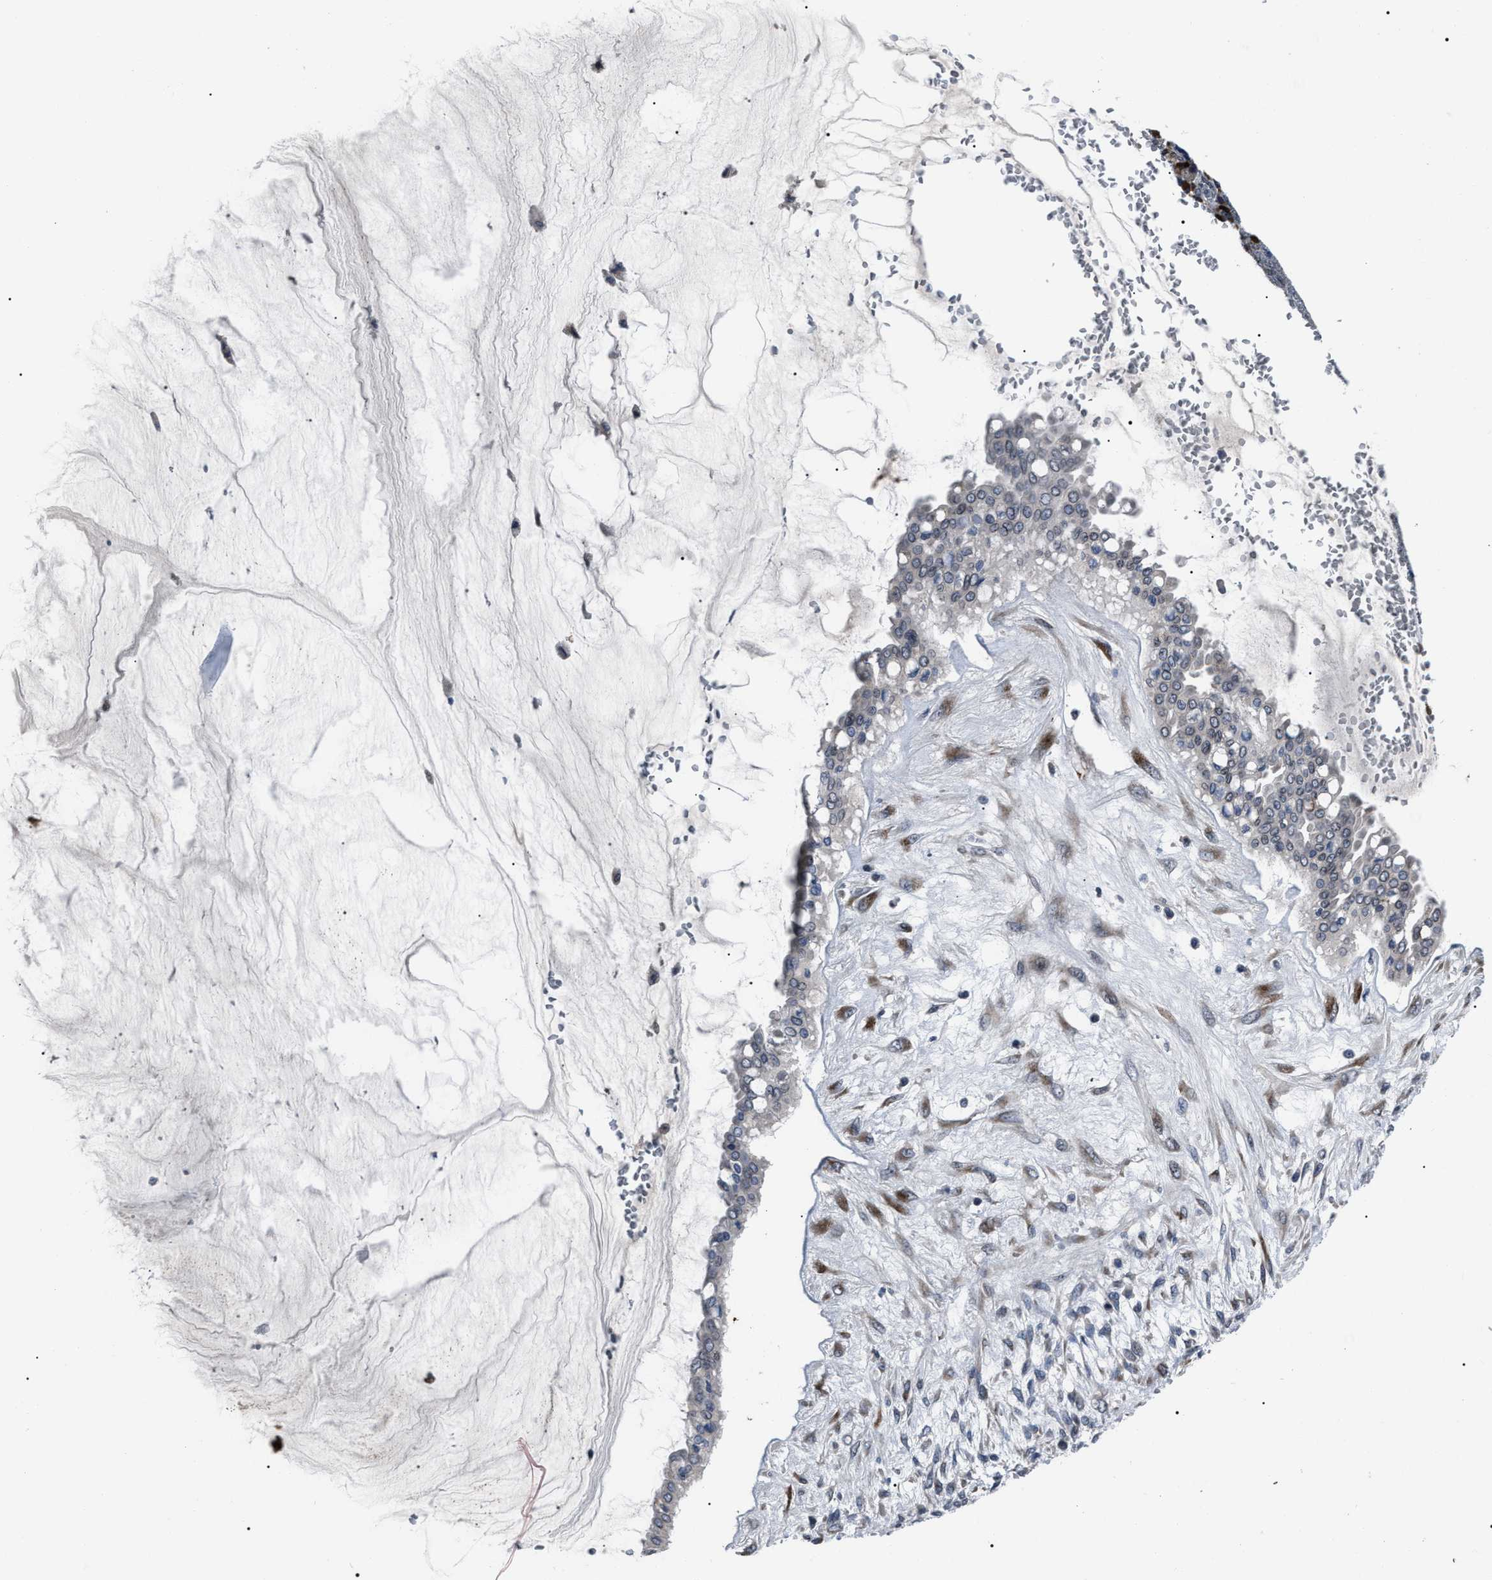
{"staining": {"intensity": "negative", "quantity": "none", "location": "none"}, "tissue": "ovarian cancer", "cell_type": "Tumor cells", "image_type": "cancer", "snomed": [{"axis": "morphology", "description": "Cystadenocarcinoma, mucinous, NOS"}, {"axis": "topography", "description": "Ovary"}], "caption": "Immunohistochemical staining of human mucinous cystadenocarcinoma (ovarian) reveals no significant positivity in tumor cells. Brightfield microscopy of immunohistochemistry stained with DAB (3,3'-diaminobenzidine) (brown) and hematoxylin (blue), captured at high magnification.", "gene": "LRRC14", "patient": {"sex": "female", "age": 73}}